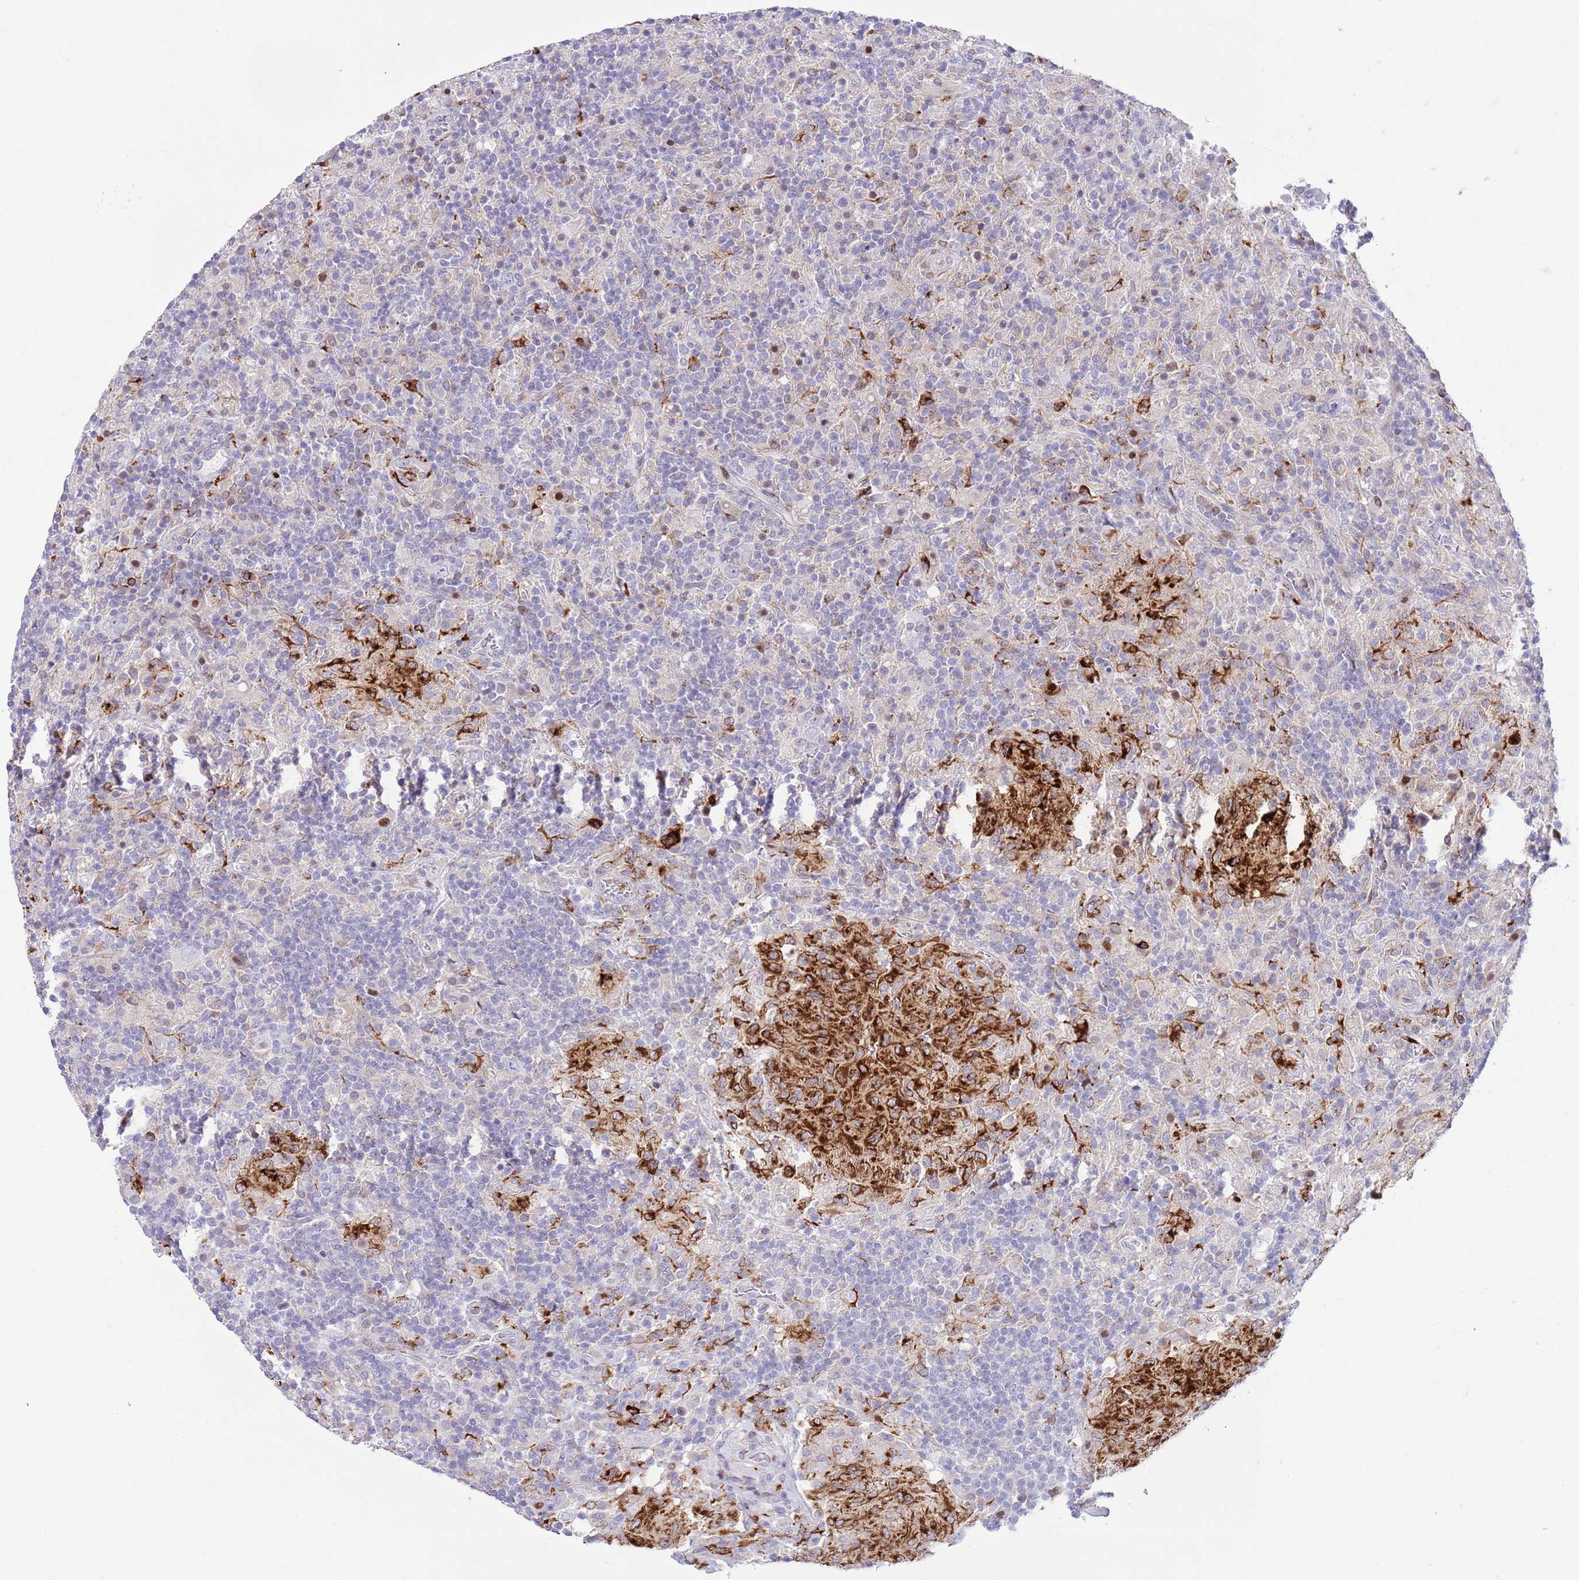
{"staining": {"intensity": "negative", "quantity": "none", "location": "none"}, "tissue": "lymphoma", "cell_type": "Tumor cells", "image_type": "cancer", "snomed": [{"axis": "morphology", "description": "Hodgkin's disease, NOS"}, {"axis": "topography", "description": "Lymph node"}], "caption": "DAB (3,3'-diaminobenzidine) immunohistochemical staining of Hodgkin's disease demonstrates no significant staining in tumor cells.", "gene": "ANO8", "patient": {"sex": "male", "age": 70}}